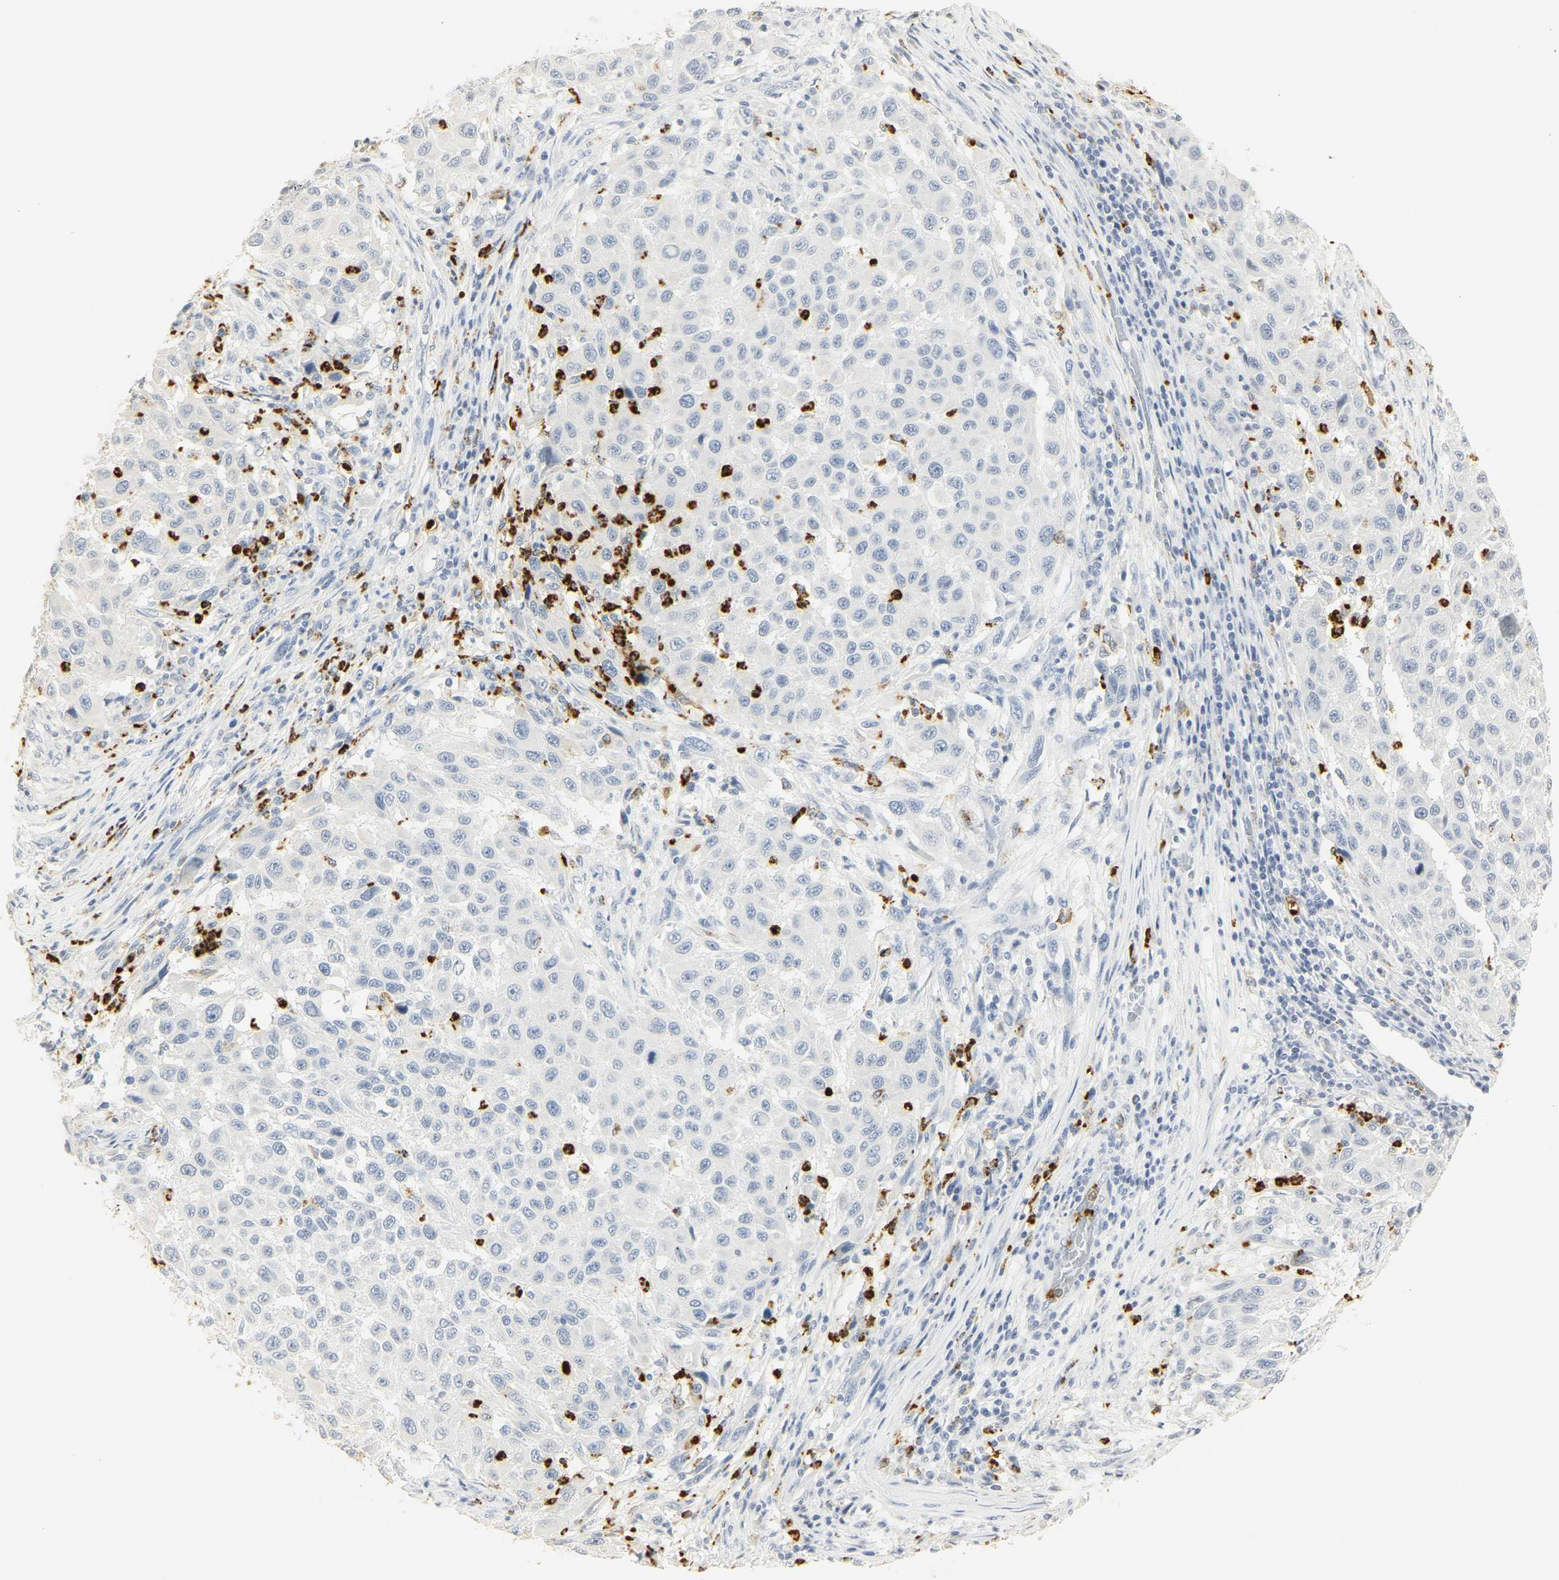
{"staining": {"intensity": "negative", "quantity": "none", "location": "none"}, "tissue": "melanoma", "cell_type": "Tumor cells", "image_type": "cancer", "snomed": [{"axis": "morphology", "description": "Malignant melanoma, Metastatic site"}, {"axis": "topography", "description": "Lymph node"}], "caption": "Immunohistochemistry image of neoplastic tissue: human malignant melanoma (metastatic site) stained with DAB (3,3'-diaminobenzidine) displays no significant protein positivity in tumor cells.", "gene": "MPO", "patient": {"sex": "male", "age": 61}}